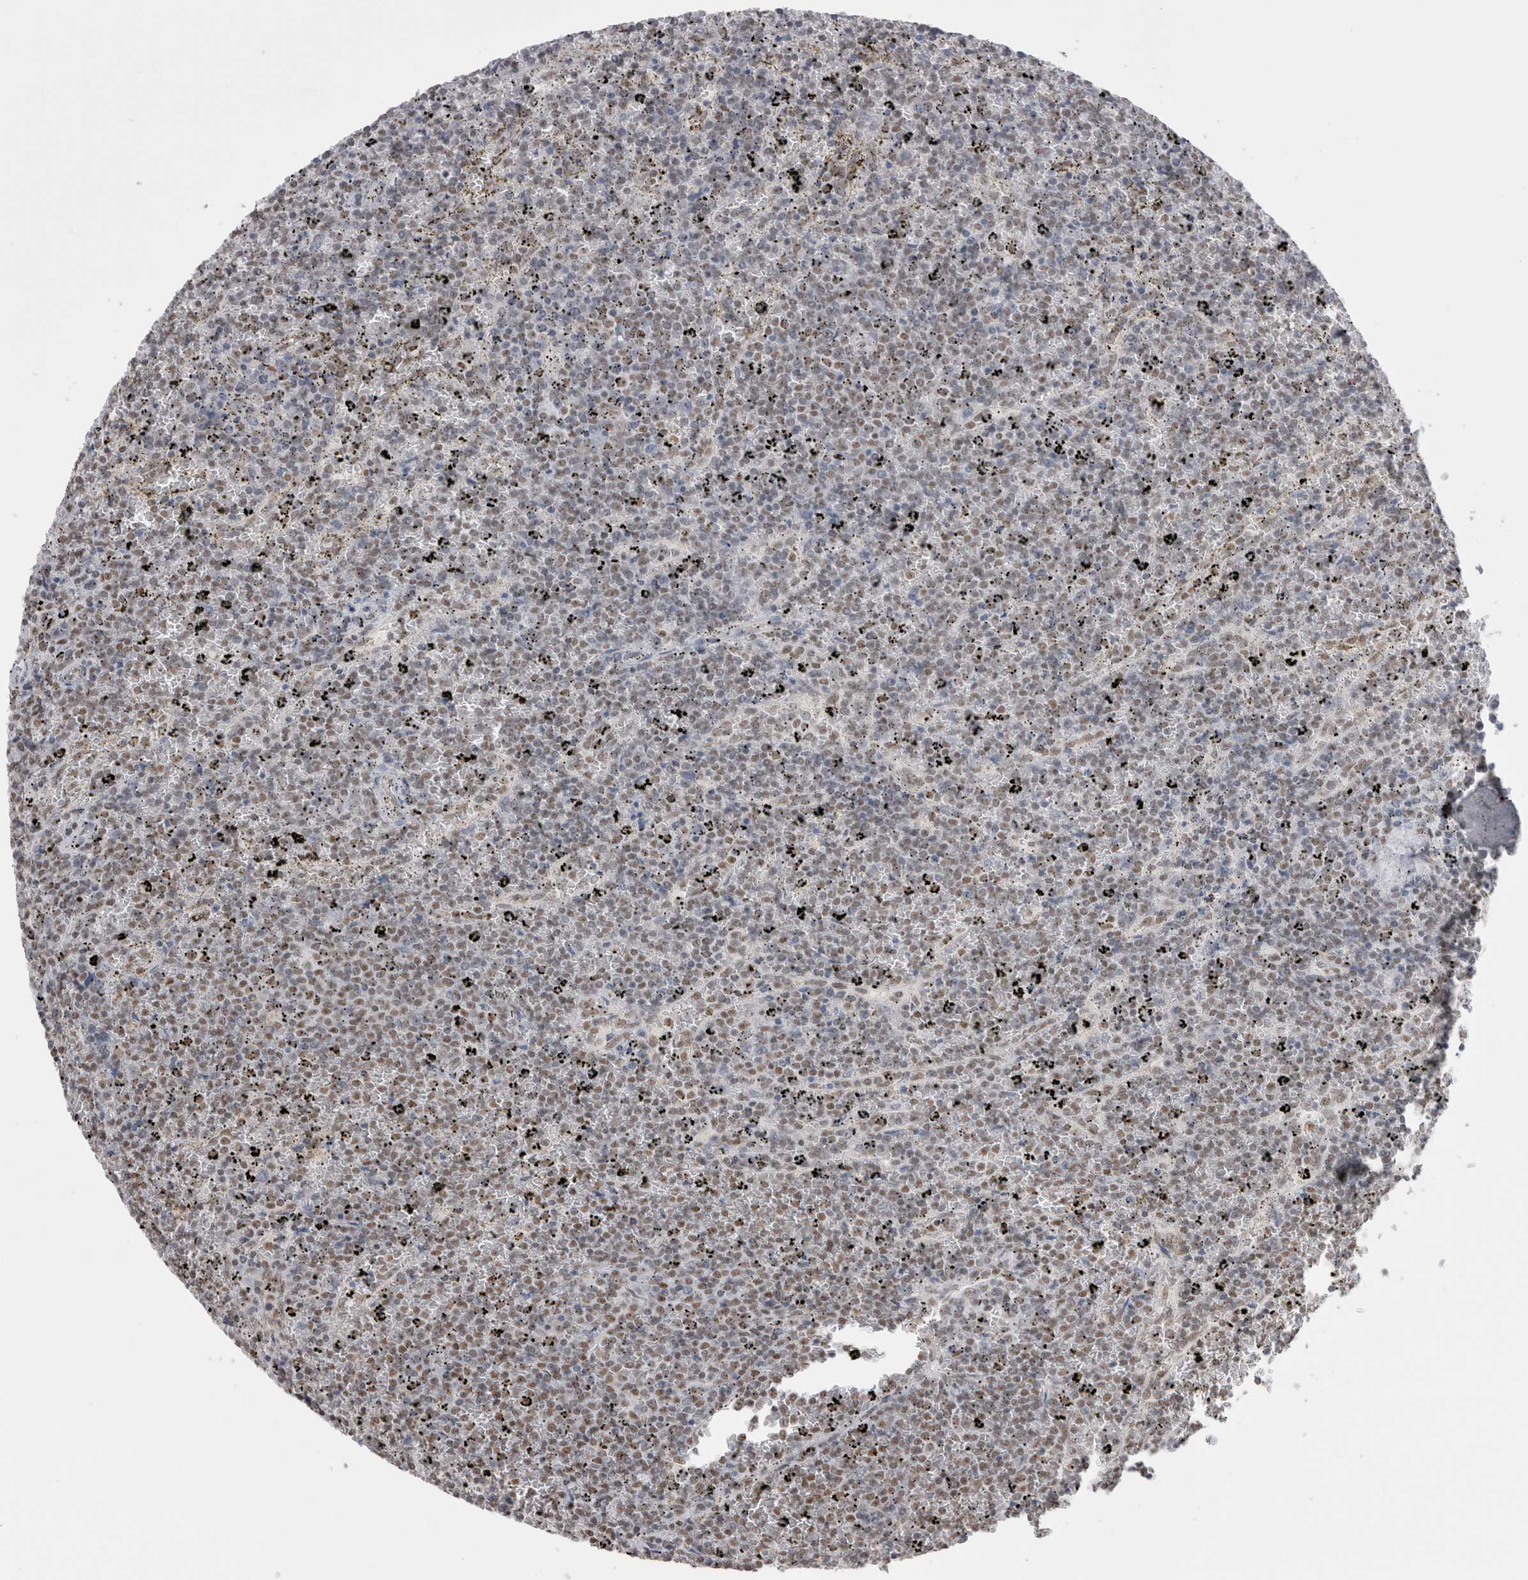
{"staining": {"intensity": "weak", "quantity": "25%-75%", "location": "nuclear"}, "tissue": "lymphoma", "cell_type": "Tumor cells", "image_type": "cancer", "snomed": [{"axis": "morphology", "description": "Malignant lymphoma, non-Hodgkin's type, Low grade"}, {"axis": "topography", "description": "Spleen"}], "caption": "DAB immunohistochemical staining of human low-grade malignant lymphoma, non-Hodgkin's type shows weak nuclear protein positivity in about 25%-75% of tumor cells. Immunohistochemistry stains the protein in brown and the nuclei are stained blue.", "gene": "DAXX", "patient": {"sex": "female", "age": 77}}